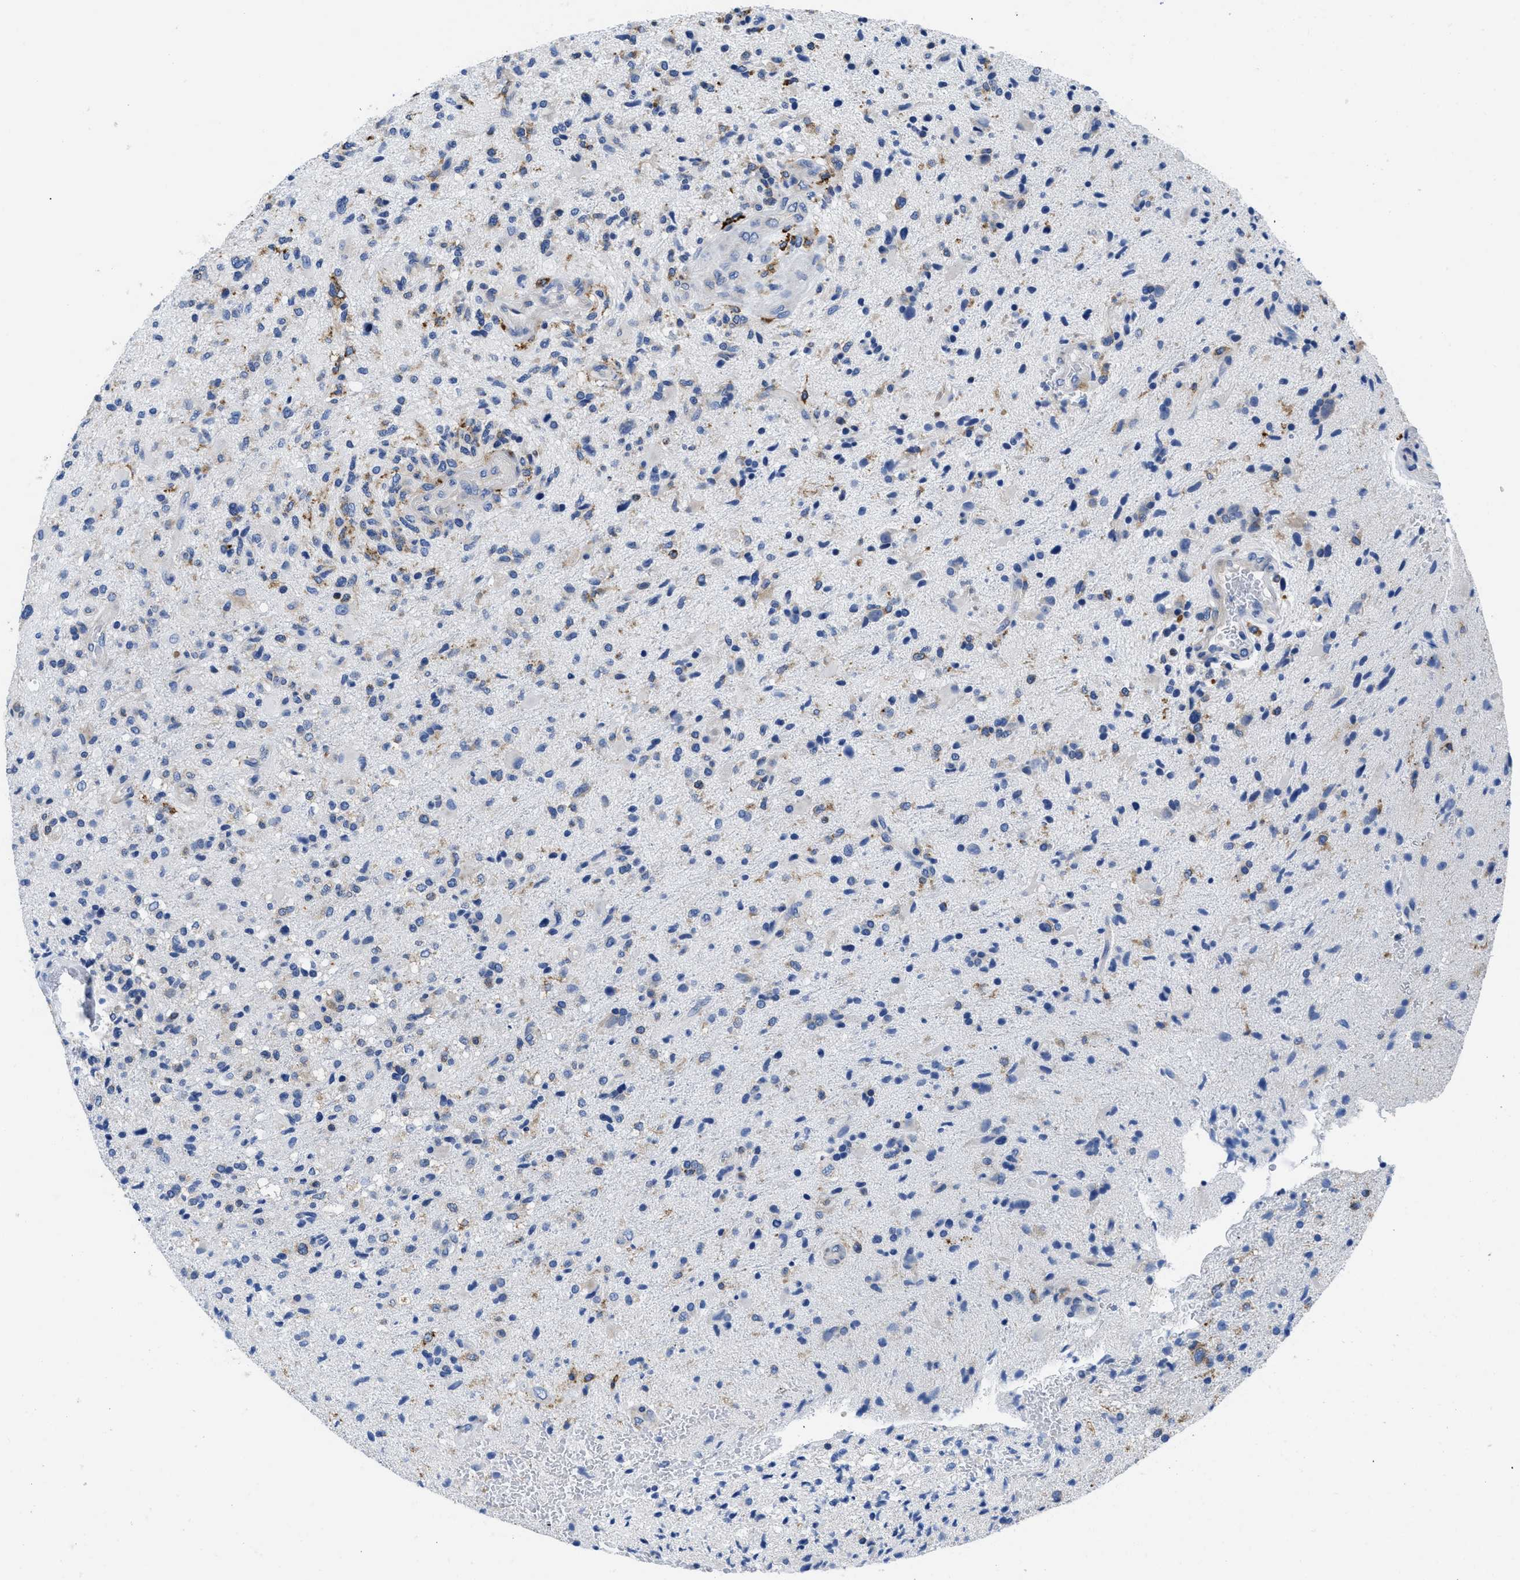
{"staining": {"intensity": "weak", "quantity": "<25%", "location": "cytoplasmic/membranous"}, "tissue": "glioma", "cell_type": "Tumor cells", "image_type": "cancer", "snomed": [{"axis": "morphology", "description": "Glioma, malignant, High grade"}, {"axis": "topography", "description": "Brain"}], "caption": "High magnification brightfield microscopy of malignant glioma (high-grade) stained with DAB (brown) and counterstained with hematoxylin (blue): tumor cells show no significant expression. The staining is performed using DAB (3,3'-diaminobenzidine) brown chromogen with nuclei counter-stained in using hematoxylin.", "gene": "HLA-DPA1", "patient": {"sex": "male", "age": 72}}